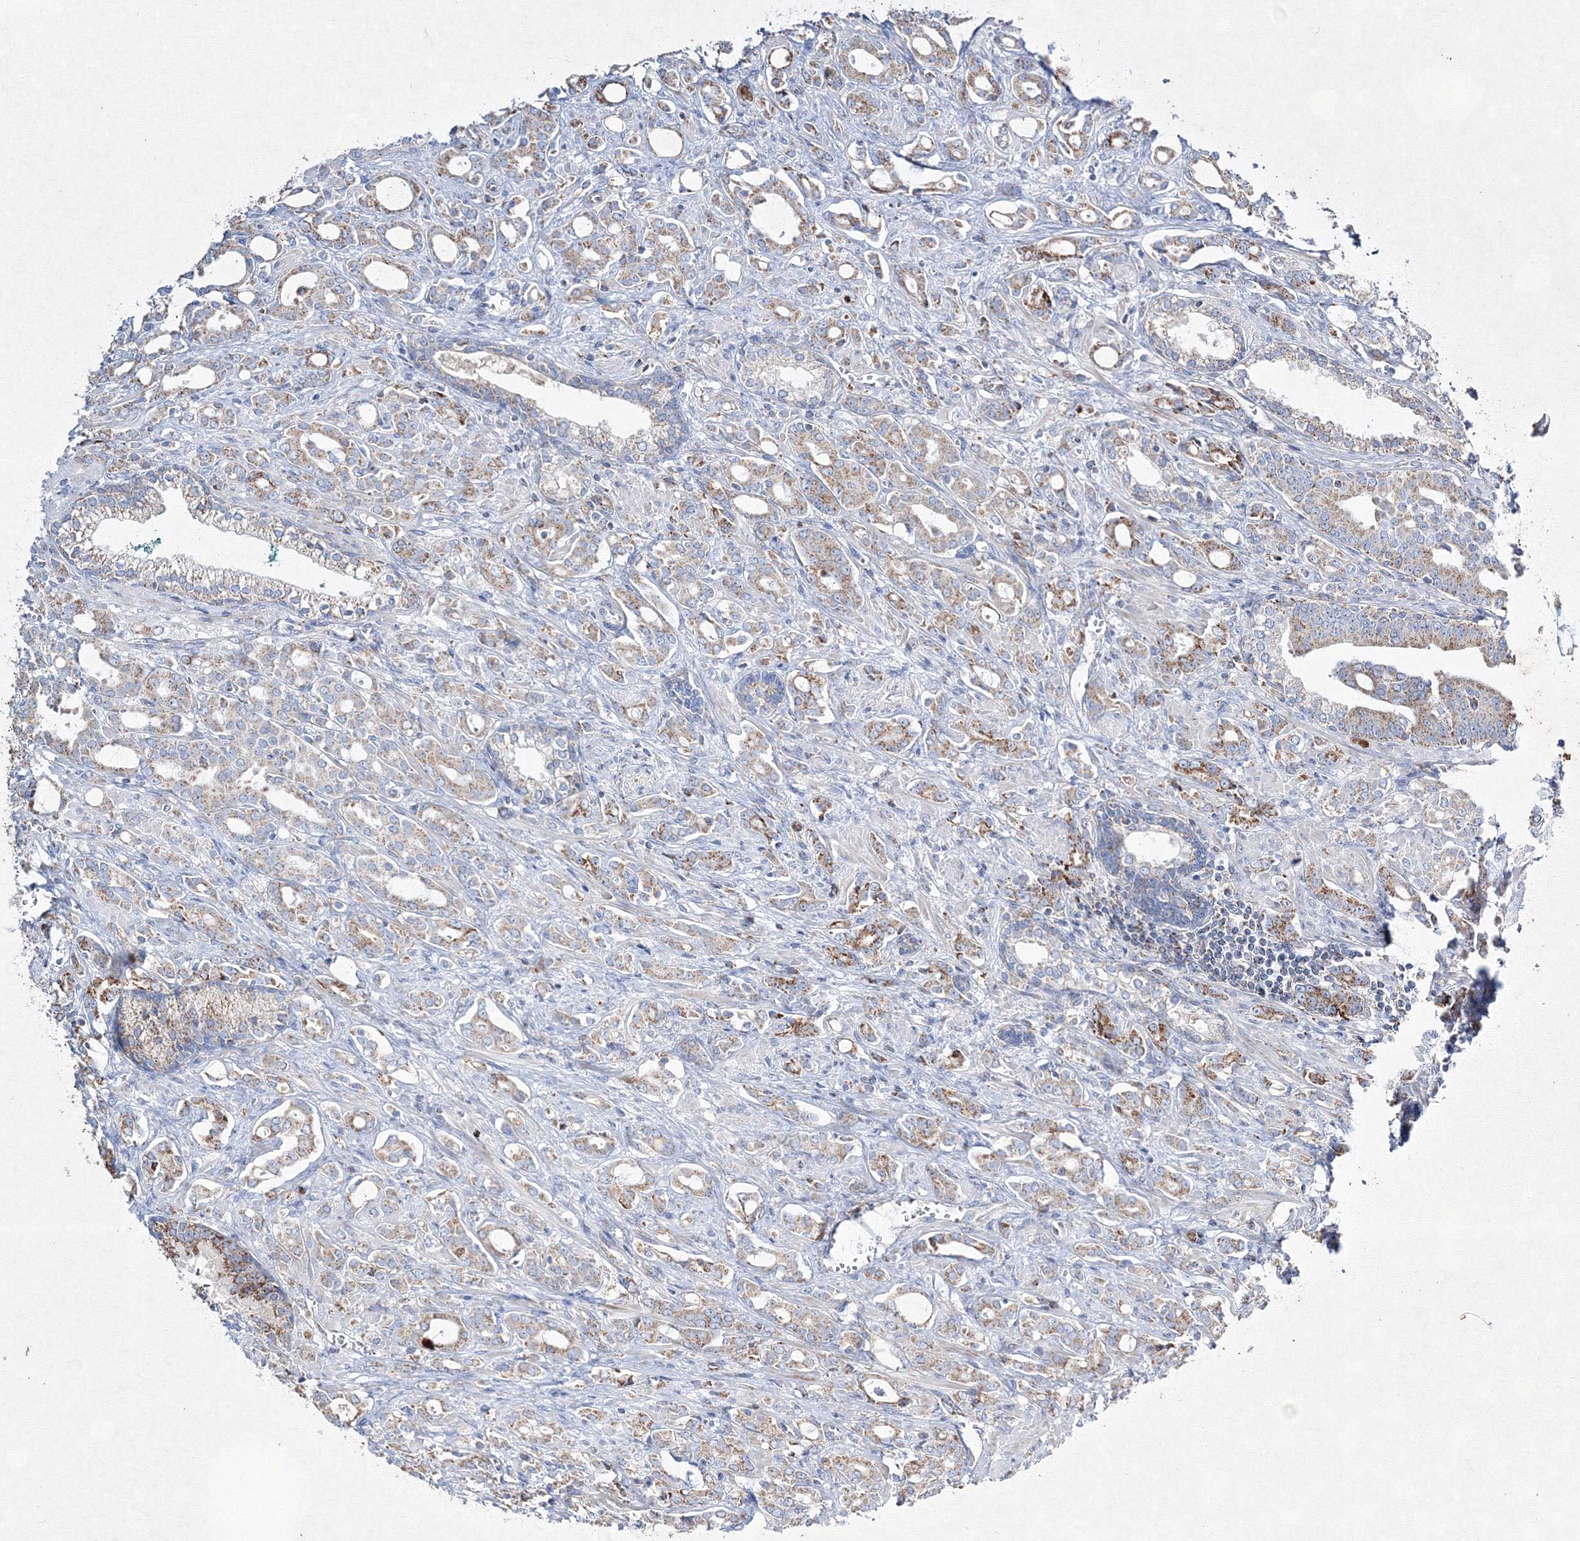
{"staining": {"intensity": "moderate", "quantity": "25%-75%", "location": "cytoplasmic/membranous"}, "tissue": "prostate cancer", "cell_type": "Tumor cells", "image_type": "cancer", "snomed": [{"axis": "morphology", "description": "Adenocarcinoma, High grade"}, {"axis": "topography", "description": "Prostate"}], "caption": "Immunohistochemistry (DAB (3,3'-diaminobenzidine)) staining of adenocarcinoma (high-grade) (prostate) exhibits moderate cytoplasmic/membranous protein positivity in about 25%-75% of tumor cells.", "gene": "IGSF9", "patient": {"sex": "male", "age": 72}}